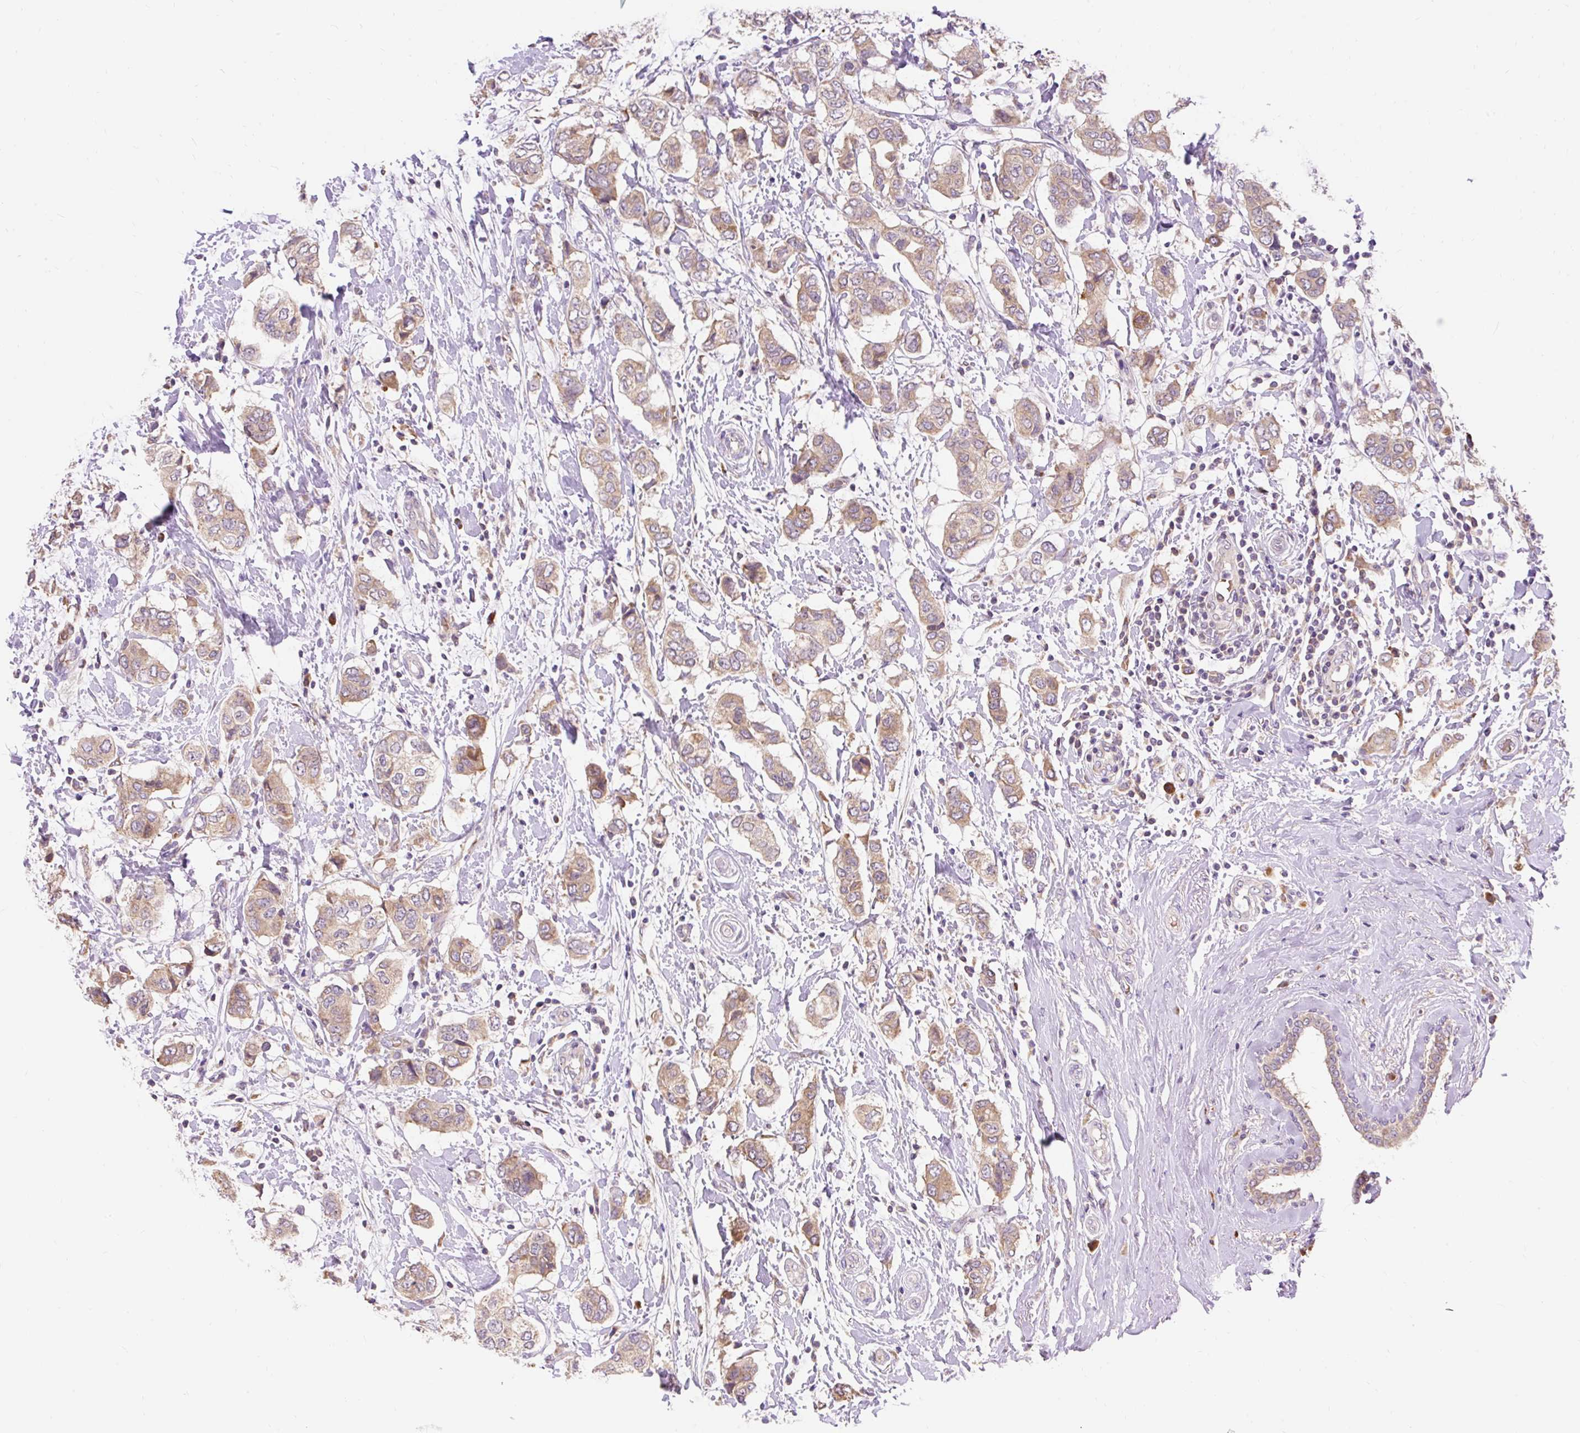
{"staining": {"intensity": "weak", "quantity": ">75%", "location": "cytoplasmic/membranous"}, "tissue": "breast cancer", "cell_type": "Tumor cells", "image_type": "cancer", "snomed": [{"axis": "morphology", "description": "Lobular carcinoma"}, {"axis": "topography", "description": "Breast"}], "caption": "Breast lobular carcinoma was stained to show a protein in brown. There is low levels of weak cytoplasmic/membranous expression in approximately >75% of tumor cells. The protein is stained brown, and the nuclei are stained in blue (DAB IHC with brightfield microscopy, high magnification).", "gene": "SEC63", "patient": {"sex": "female", "age": 51}}